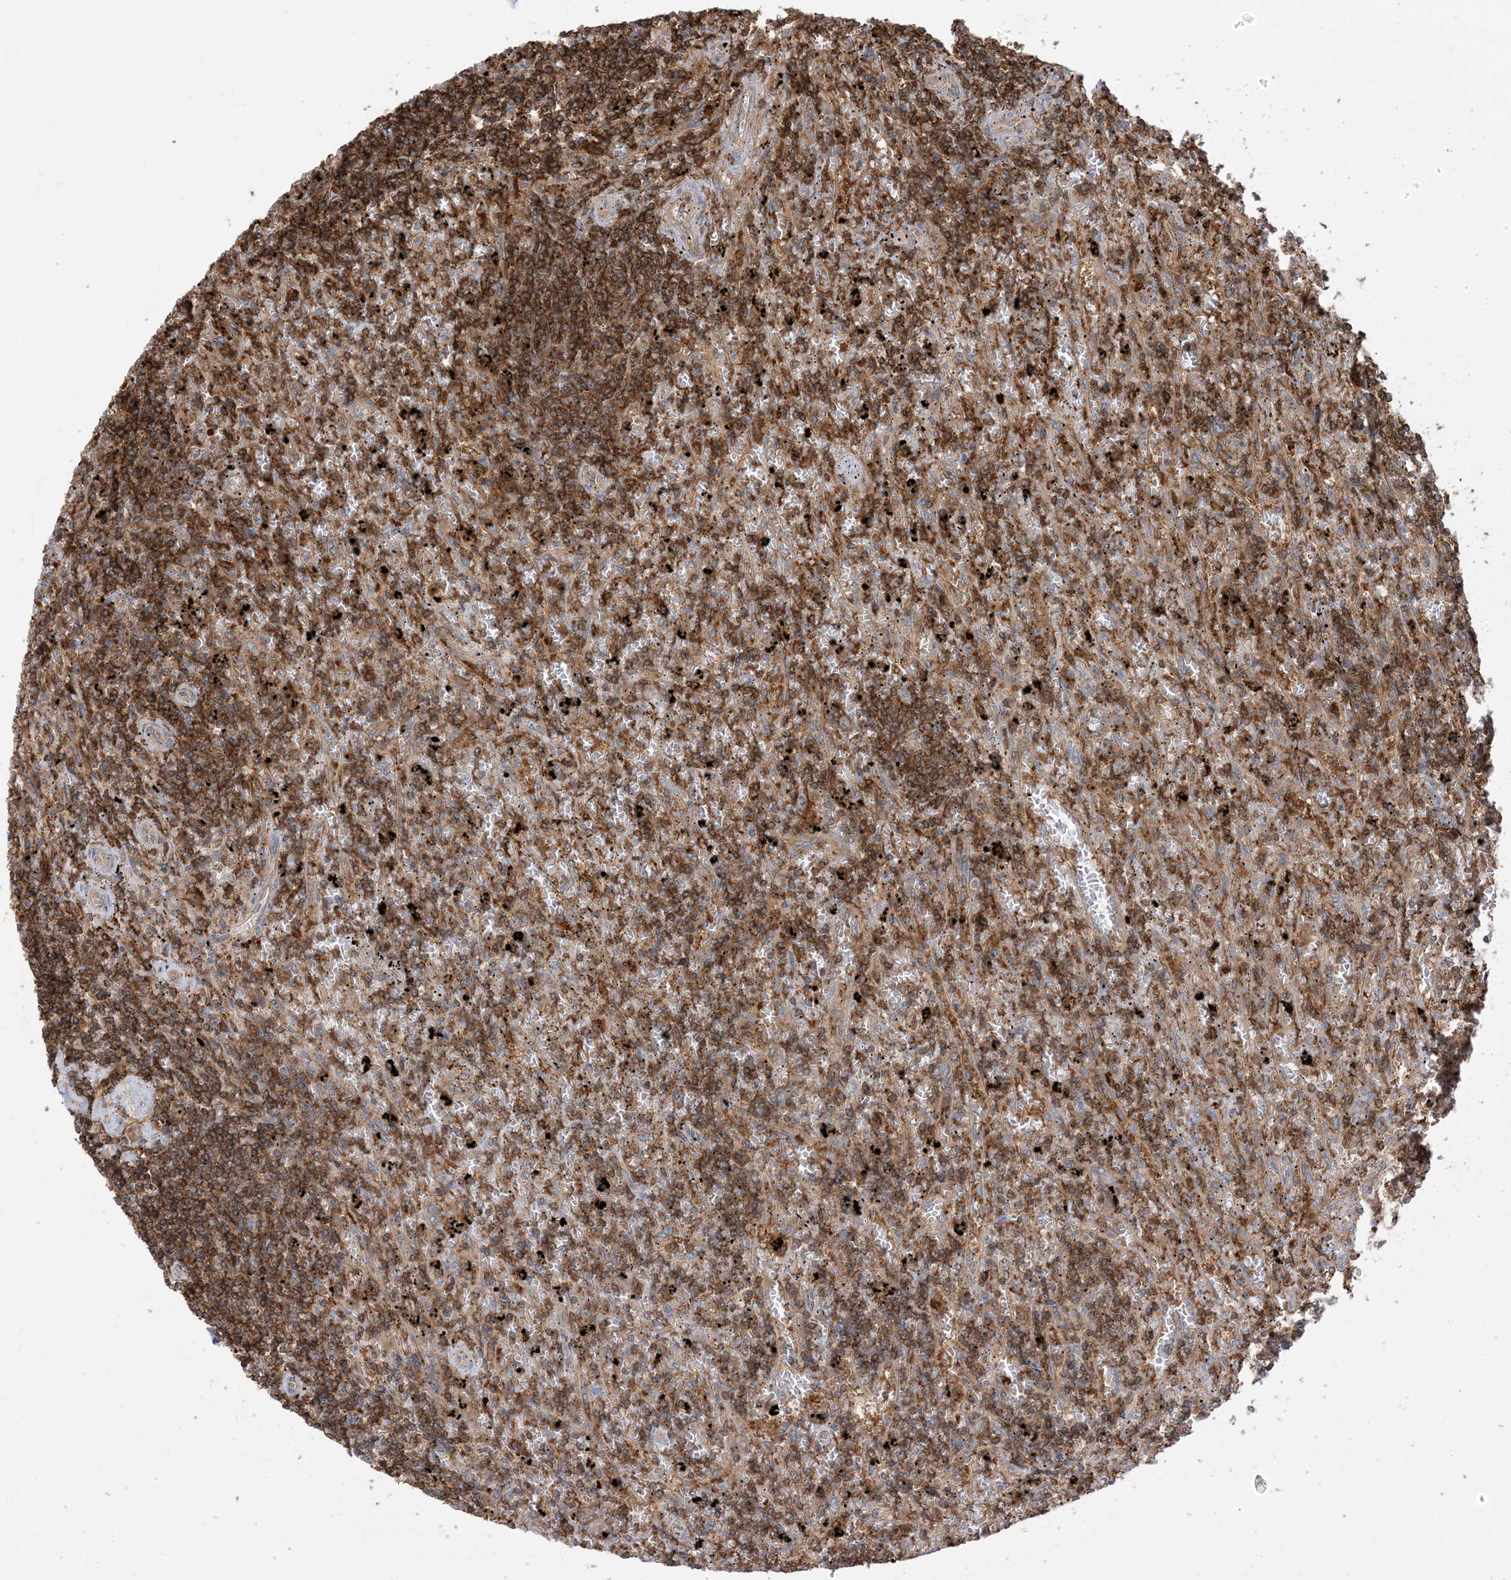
{"staining": {"intensity": "moderate", "quantity": "25%-75%", "location": "cytoplasmic/membranous"}, "tissue": "lymphoma", "cell_type": "Tumor cells", "image_type": "cancer", "snomed": [{"axis": "morphology", "description": "Malignant lymphoma, non-Hodgkin's type, Low grade"}, {"axis": "topography", "description": "Spleen"}], "caption": "Protein staining of low-grade malignant lymphoma, non-Hodgkin's type tissue reveals moderate cytoplasmic/membranous expression in about 25%-75% of tumor cells. (Brightfield microscopy of DAB IHC at high magnification).", "gene": "CAPZB", "patient": {"sex": "male", "age": 76}}